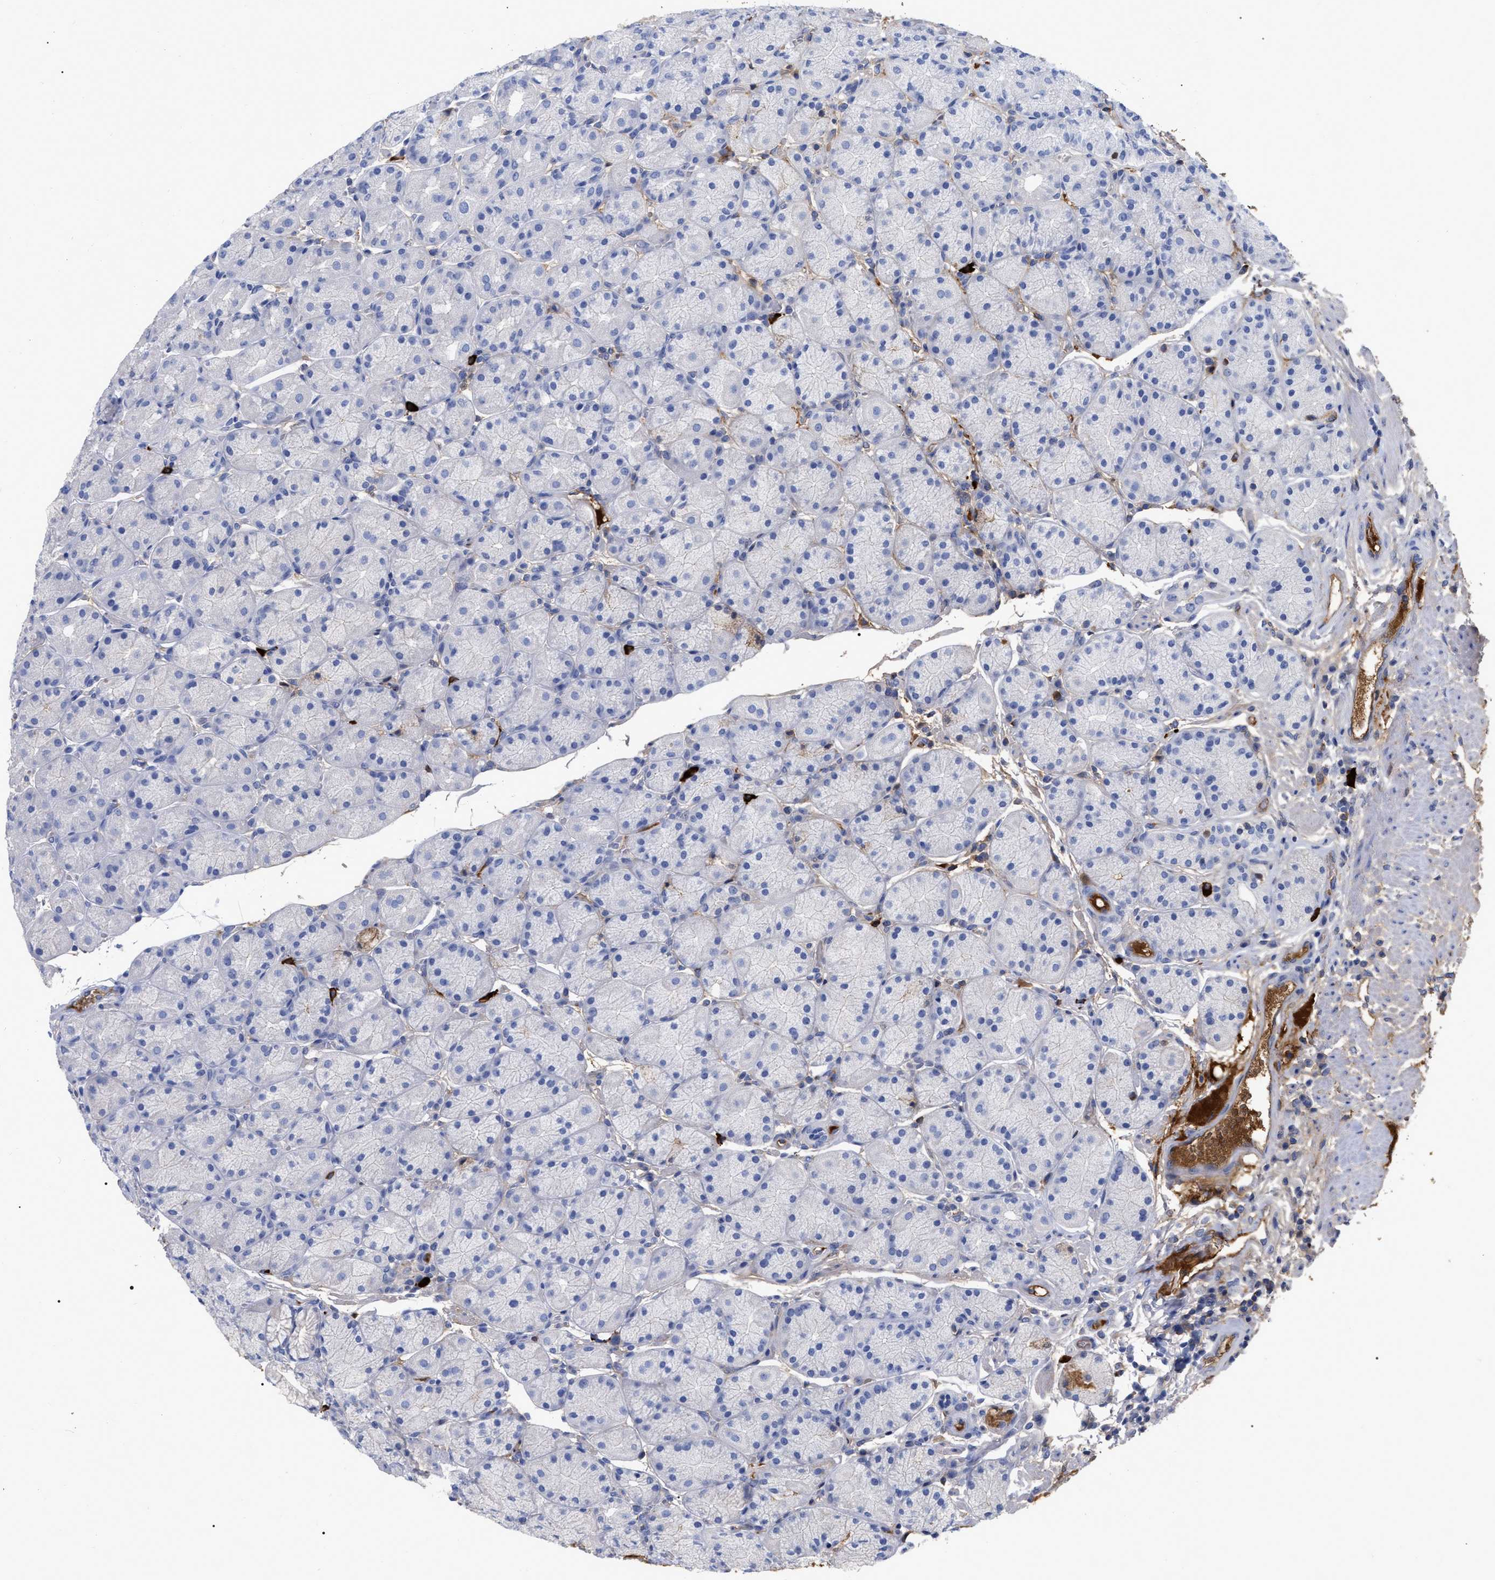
{"staining": {"intensity": "negative", "quantity": "none", "location": "none"}, "tissue": "stomach", "cell_type": "Glandular cells", "image_type": "normal", "snomed": [{"axis": "morphology", "description": "Normal tissue, NOS"}, {"axis": "morphology", "description": "Carcinoid, malignant, NOS"}, {"axis": "topography", "description": "Stomach, upper"}], "caption": "Stomach stained for a protein using IHC shows no positivity glandular cells.", "gene": "IGHV5", "patient": {"sex": "male", "age": 39}}